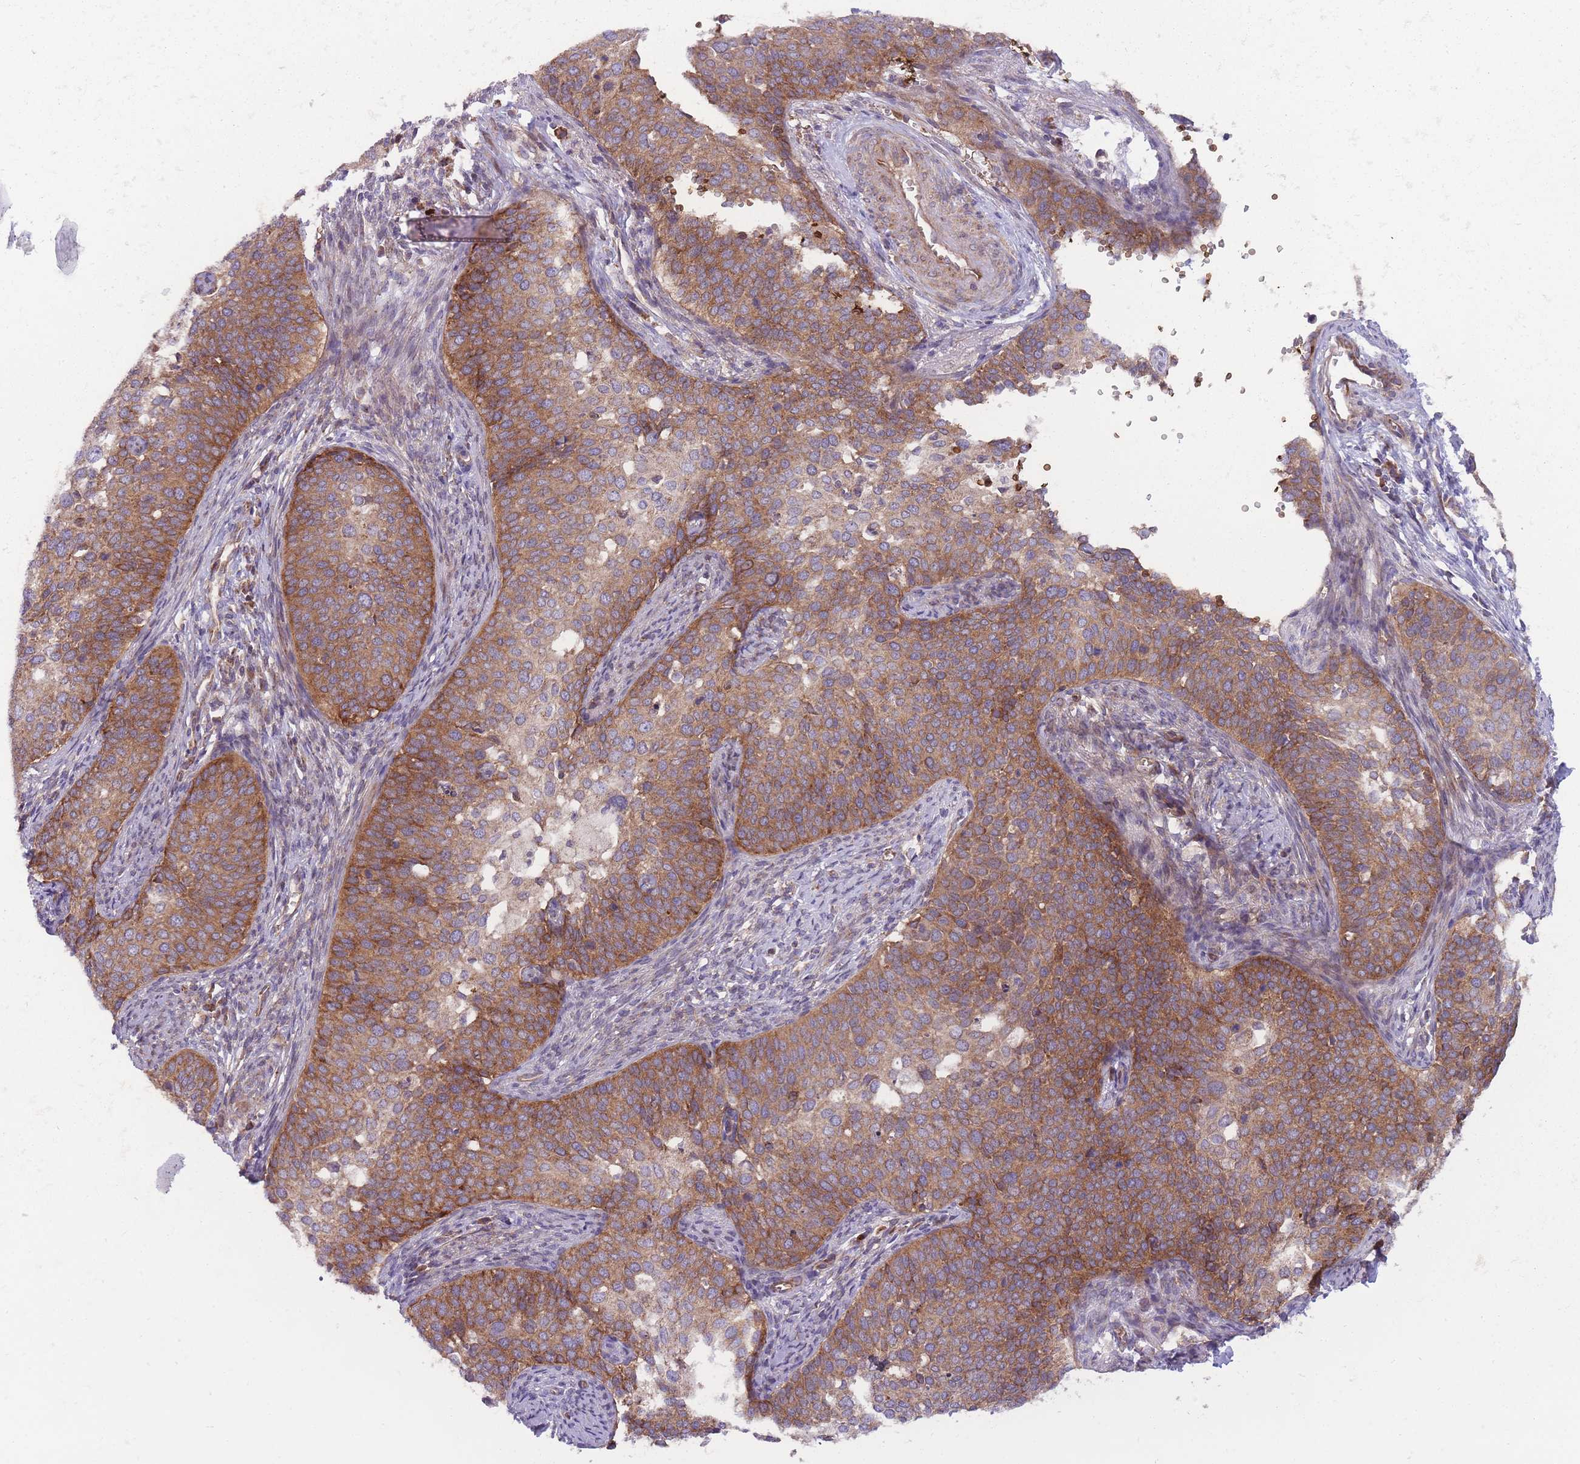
{"staining": {"intensity": "moderate", "quantity": ">75%", "location": "cytoplasmic/membranous"}, "tissue": "cervical cancer", "cell_type": "Tumor cells", "image_type": "cancer", "snomed": [{"axis": "morphology", "description": "Squamous cell carcinoma, NOS"}, {"axis": "topography", "description": "Cervix"}], "caption": "This is a photomicrograph of immunohistochemistry staining of cervical squamous cell carcinoma, which shows moderate staining in the cytoplasmic/membranous of tumor cells.", "gene": "ANKRD10", "patient": {"sex": "female", "age": 44}}